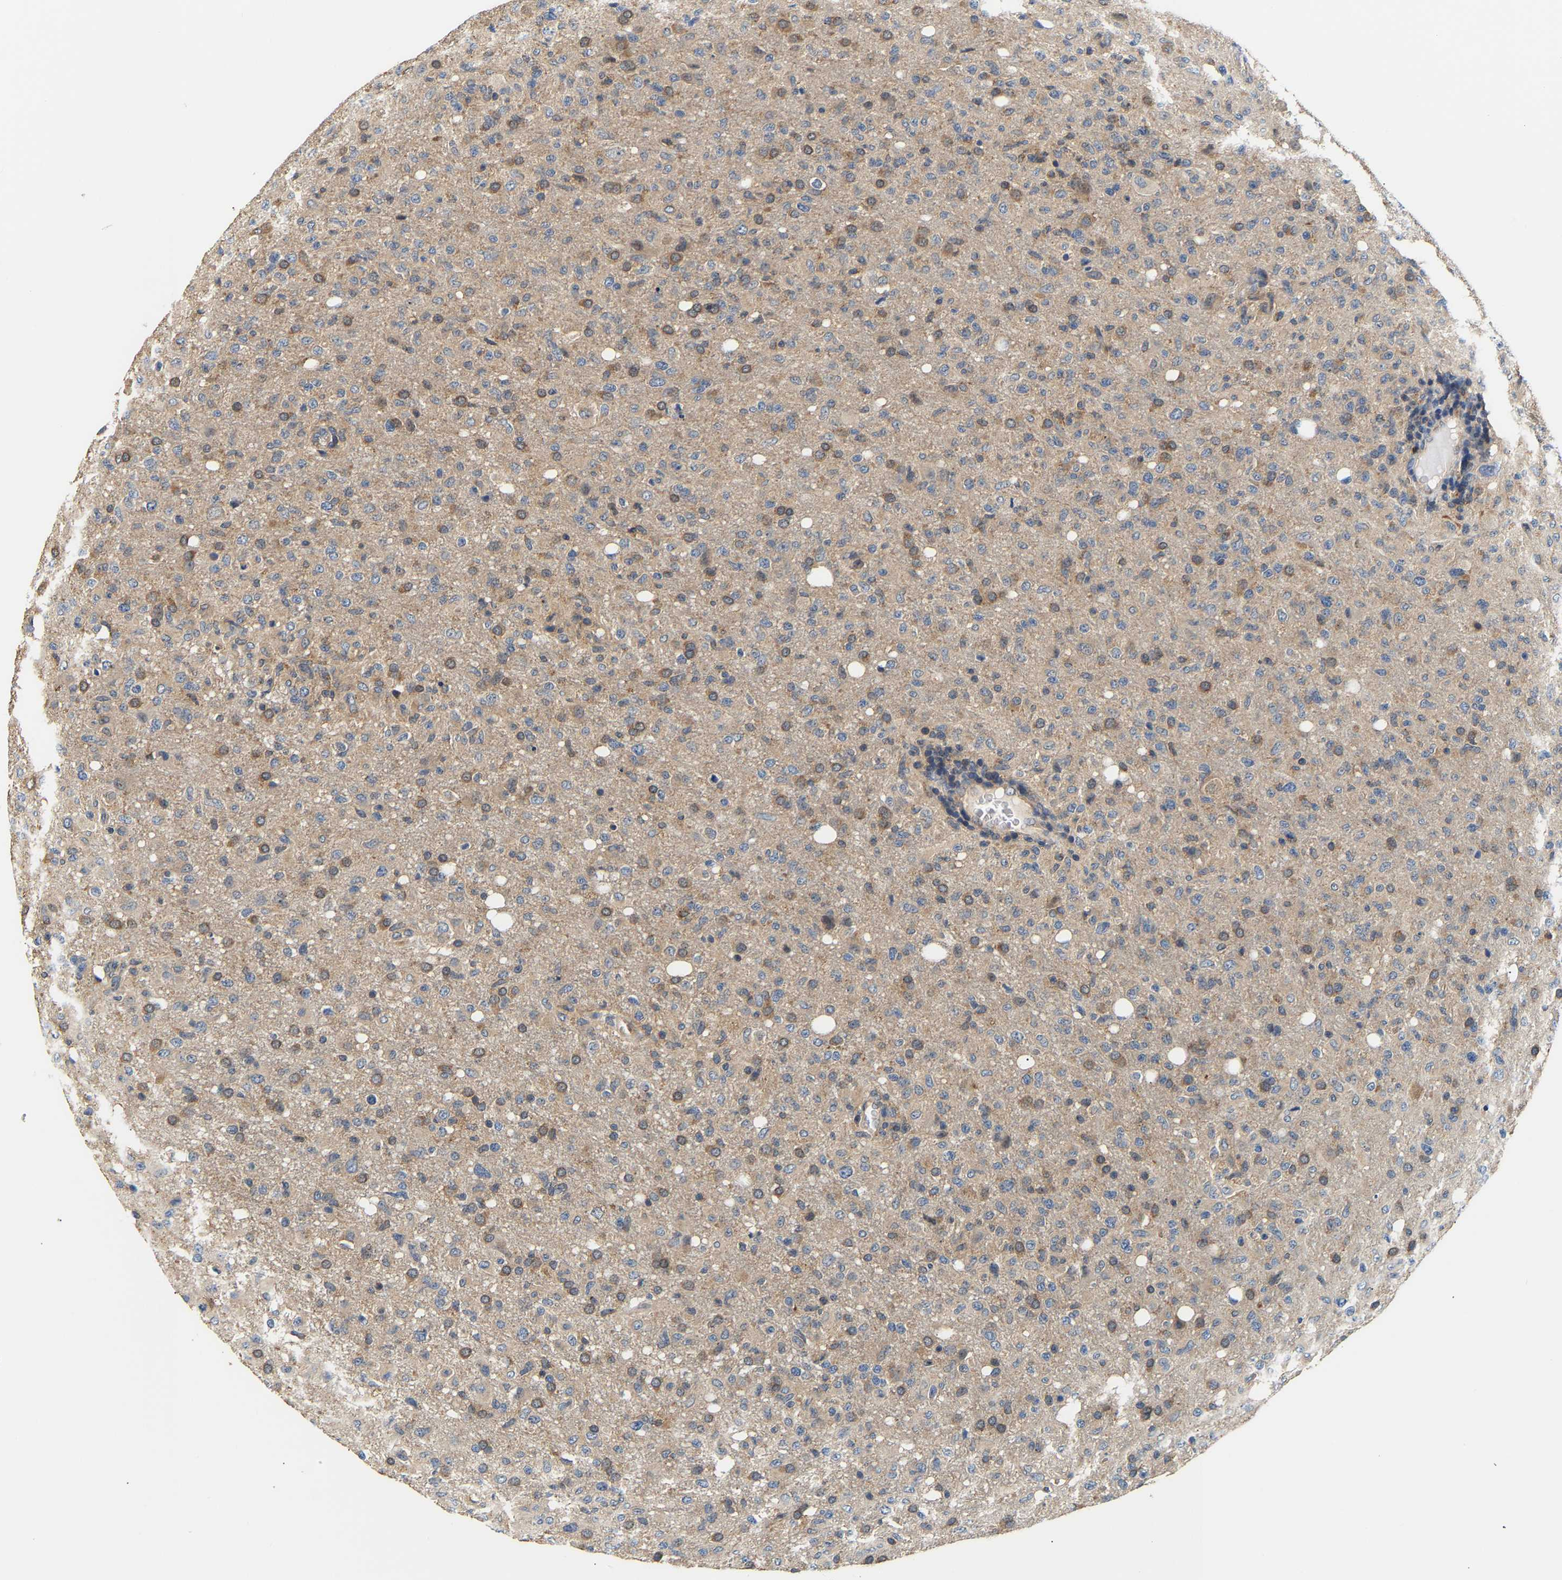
{"staining": {"intensity": "weak", "quantity": "25%-75%", "location": "cytoplasmic/membranous"}, "tissue": "glioma", "cell_type": "Tumor cells", "image_type": "cancer", "snomed": [{"axis": "morphology", "description": "Glioma, malignant, High grade"}, {"axis": "topography", "description": "Brain"}], "caption": "Weak cytoplasmic/membranous staining is present in about 25%-75% of tumor cells in glioma.", "gene": "PPID", "patient": {"sex": "female", "age": 57}}